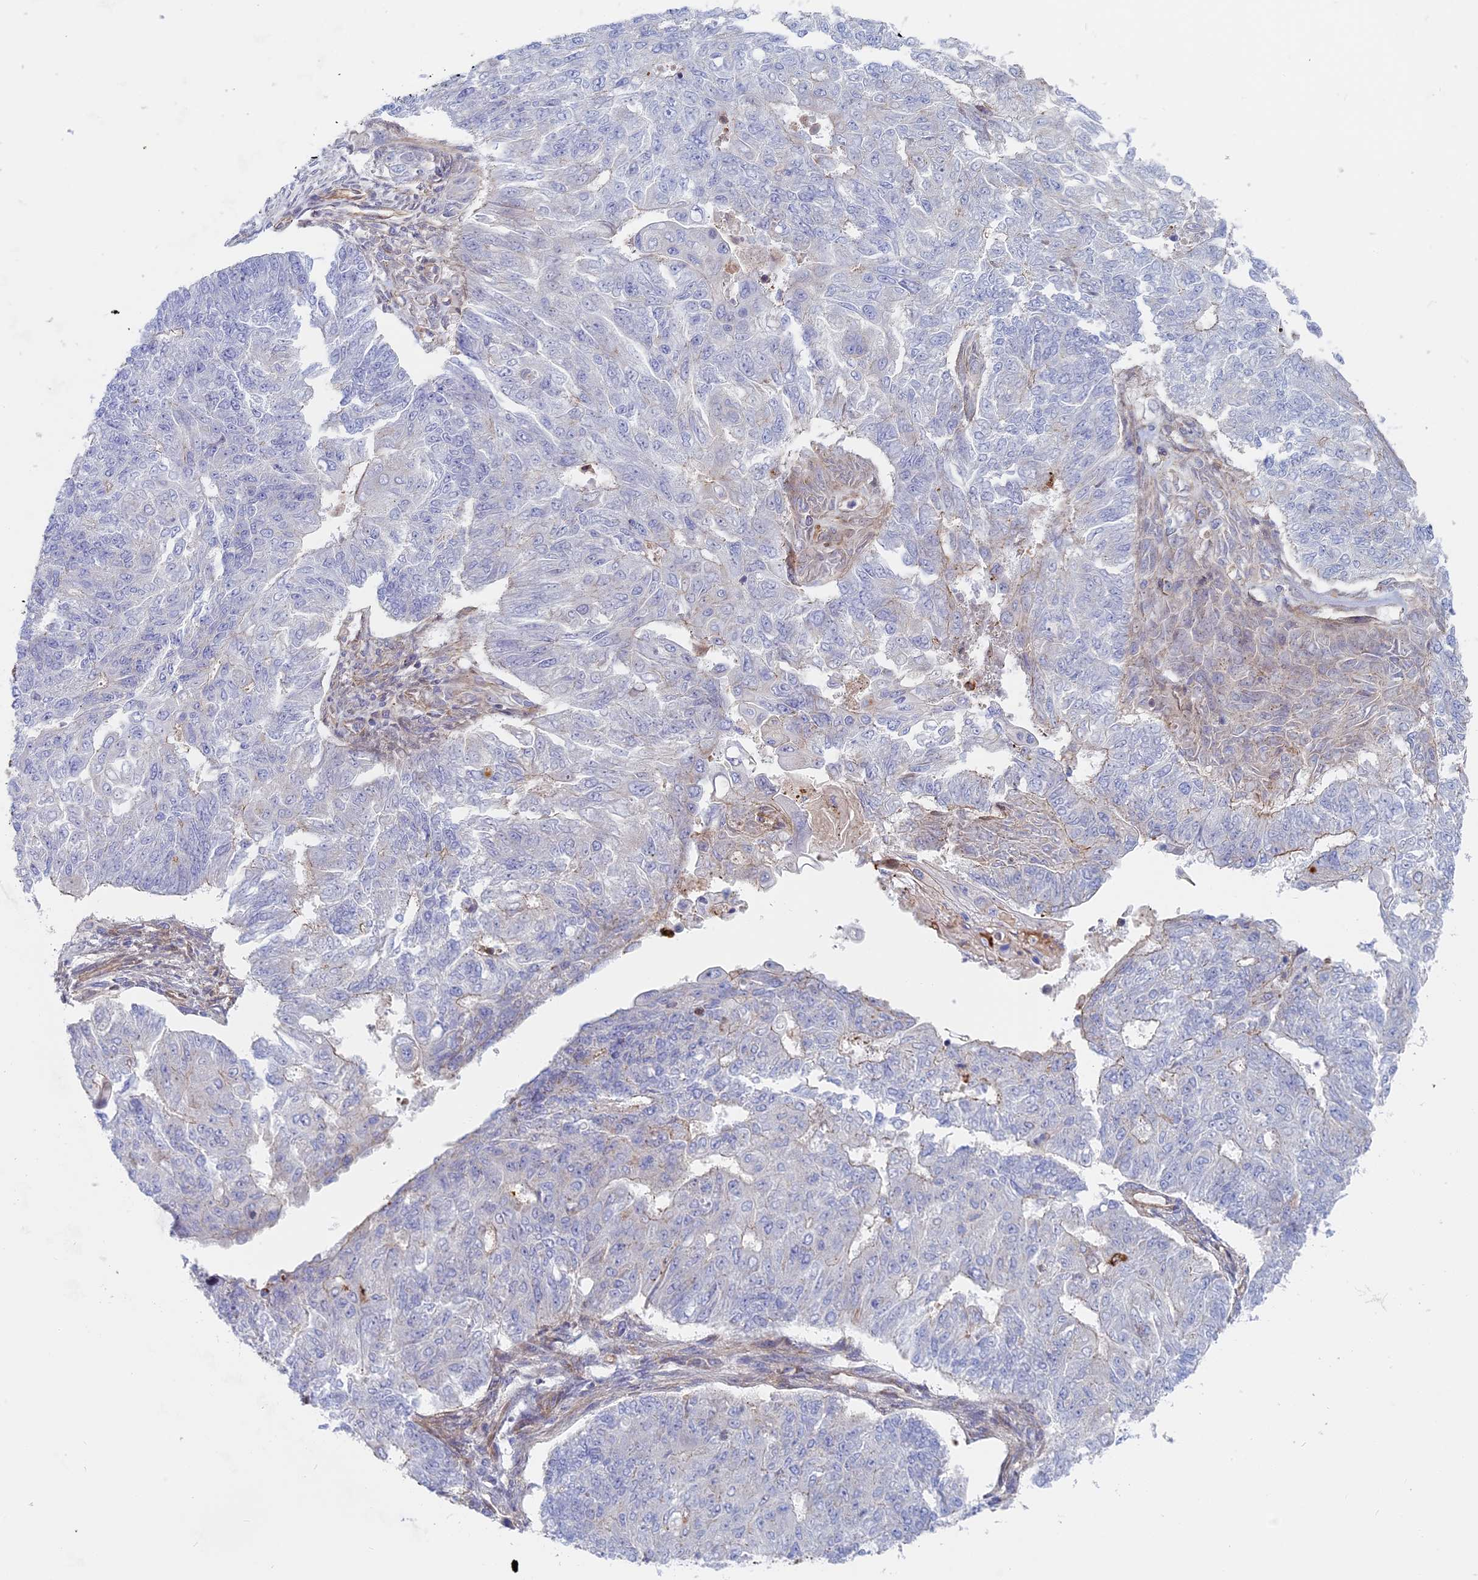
{"staining": {"intensity": "negative", "quantity": "none", "location": "none"}, "tissue": "endometrial cancer", "cell_type": "Tumor cells", "image_type": "cancer", "snomed": [{"axis": "morphology", "description": "Adenocarcinoma, NOS"}, {"axis": "topography", "description": "Endometrium"}], "caption": "Immunohistochemistry micrograph of neoplastic tissue: human endometrial adenocarcinoma stained with DAB (3,3'-diaminobenzidine) displays no significant protein expression in tumor cells.", "gene": "DDA1", "patient": {"sex": "female", "age": 32}}